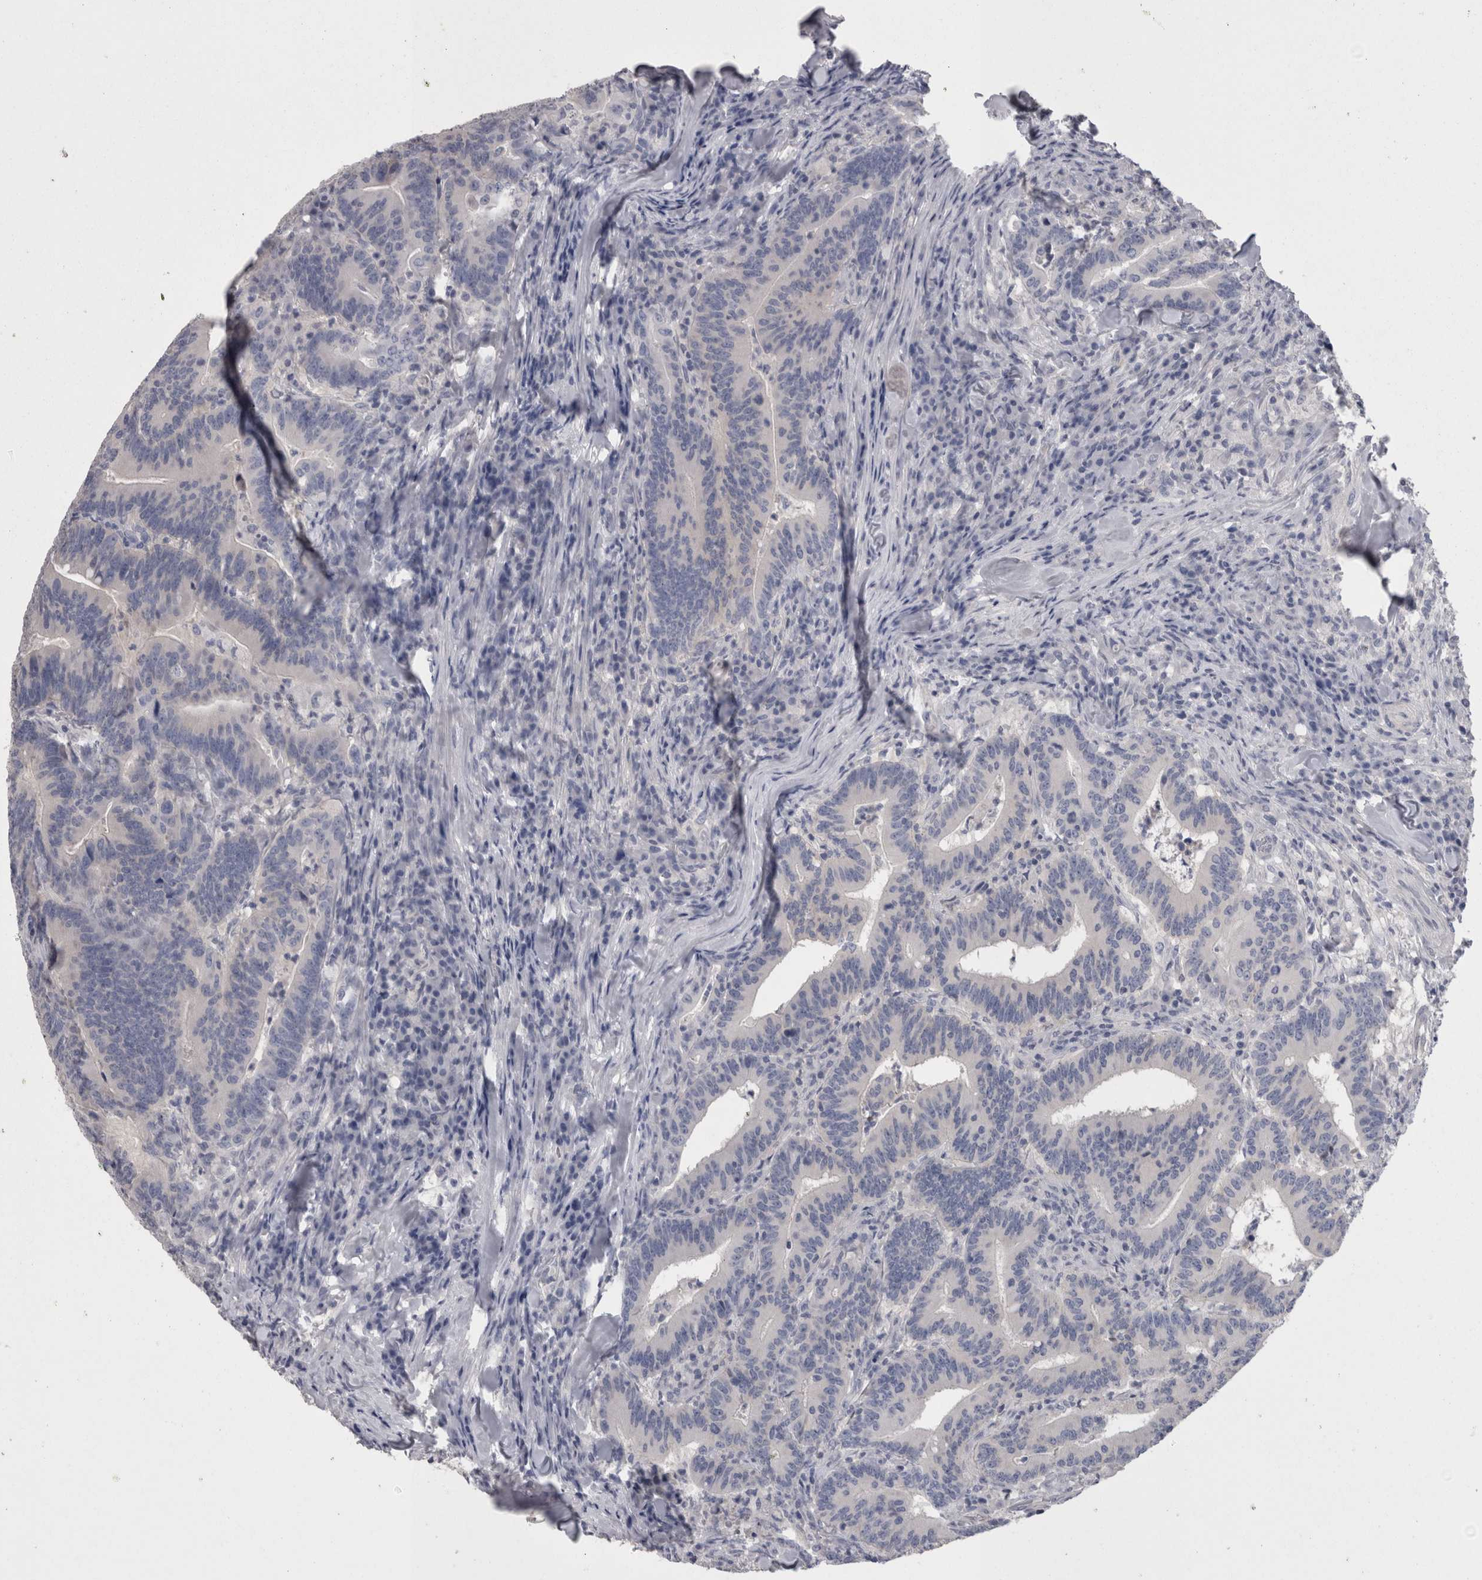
{"staining": {"intensity": "weak", "quantity": "<25%", "location": "cytoplasmic/membranous"}, "tissue": "colorectal cancer", "cell_type": "Tumor cells", "image_type": "cancer", "snomed": [{"axis": "morphology", "description": "Adenocarcinoma, NOS"}, {"axis": "topography", "description": "Colon"}], "caption": "A histopathology image of human adenocarcinoma (colorectal) is negative for staining in tumor cells. (DAB immunohistochemistry, high magnification).", "gene": "CAMK2D", "patient": {"sex": "female", "age": 66}}